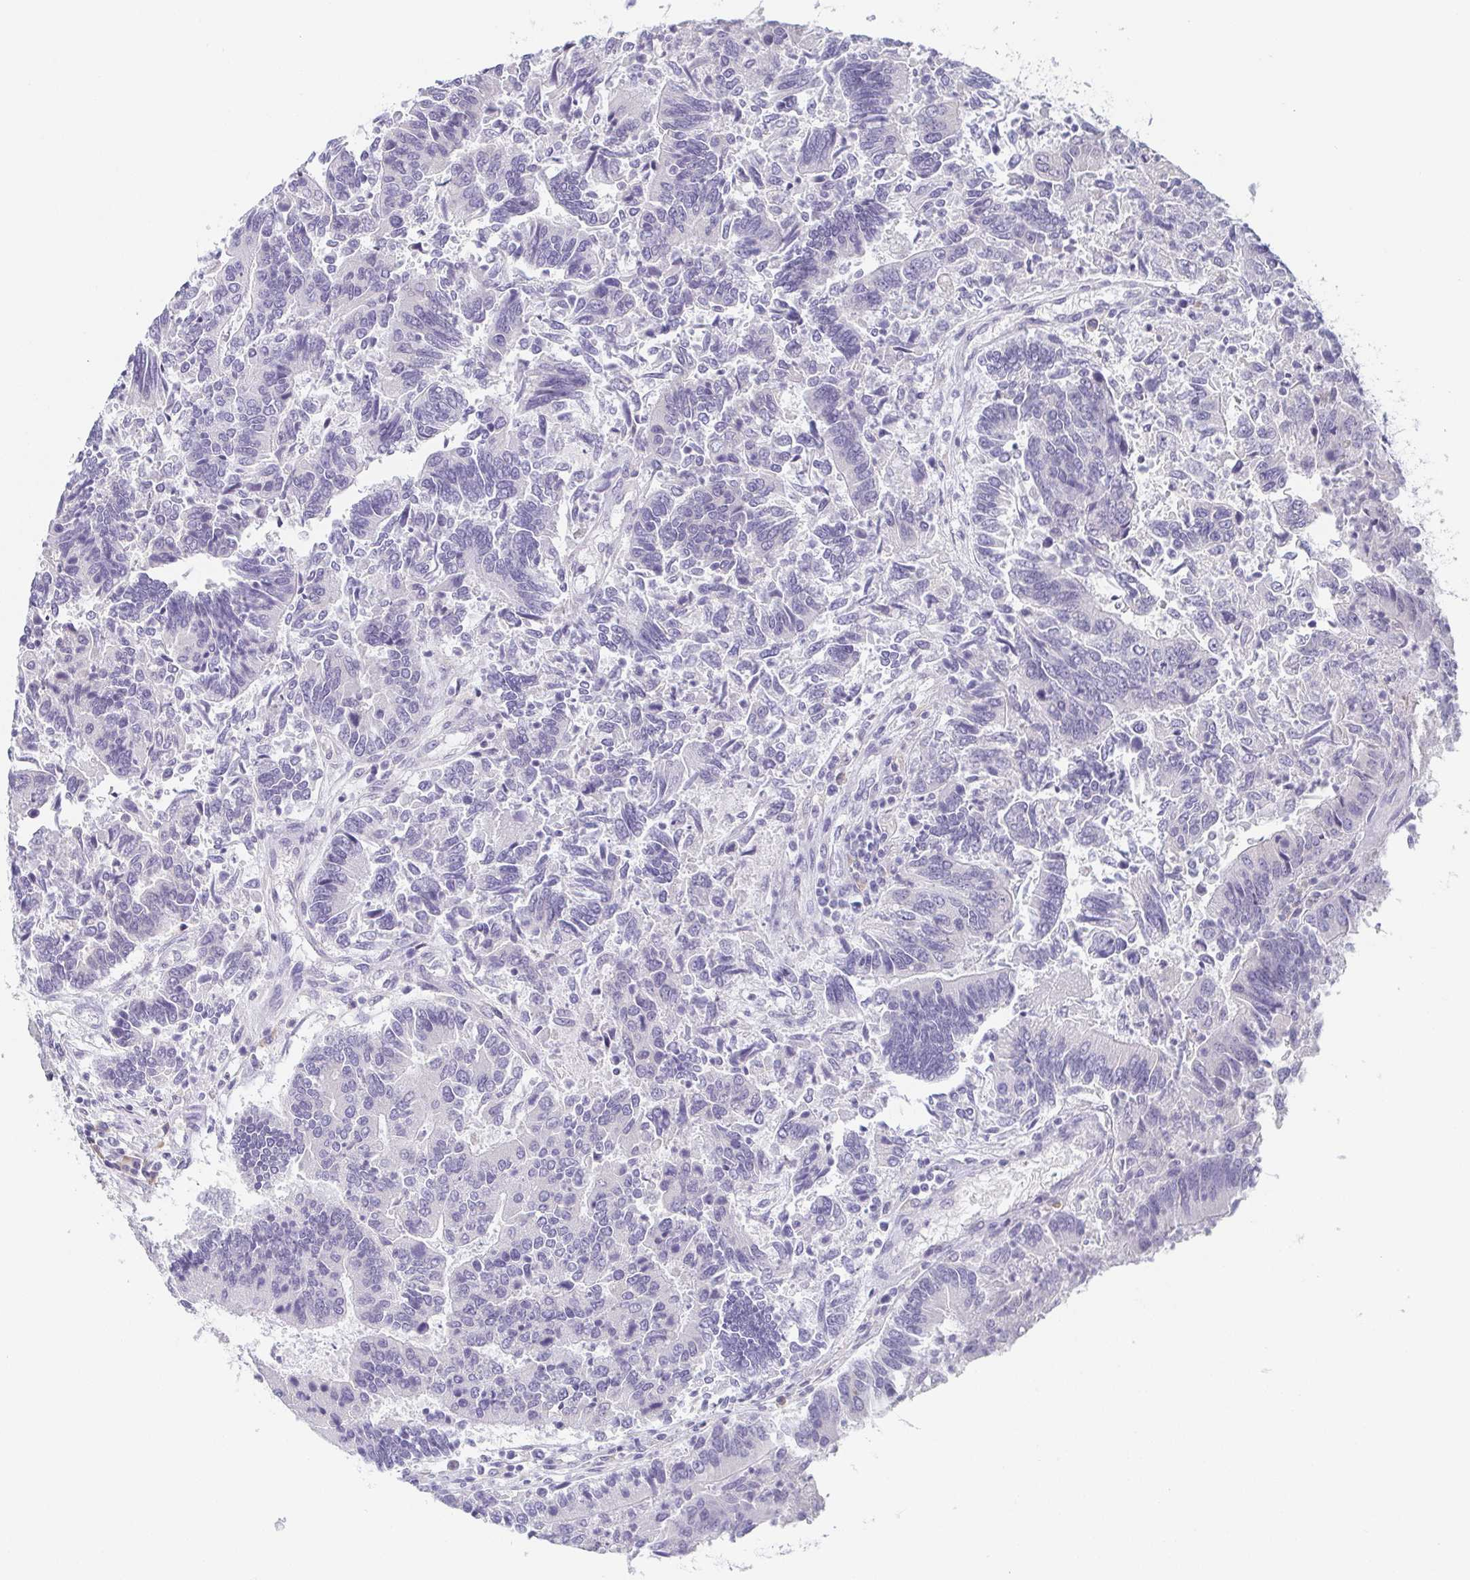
{"staining": {"intensity": "negative", "quantity": "none", "location": "none"}, "tissue": "colorectal cancer", "cell_type": "Tumor cells", "image_type": "cancer", "snomed": [{"axis": "morphology", "description": "Adenocarcinoma, NOS"}, {"axis": "topography", "description": "Colon"}], "caption": "A histopathology image of adenocarcinoma (colorectal) stained for a protein displays no brown staining in tumor cells. (DAB (3,3'-diaminobenzidine) immunohistochemistry (IHC) visualized using brightfield microscopy, high magnification).", "gene": "PRR27", "patient": {"sex": "female", "age": 67}}